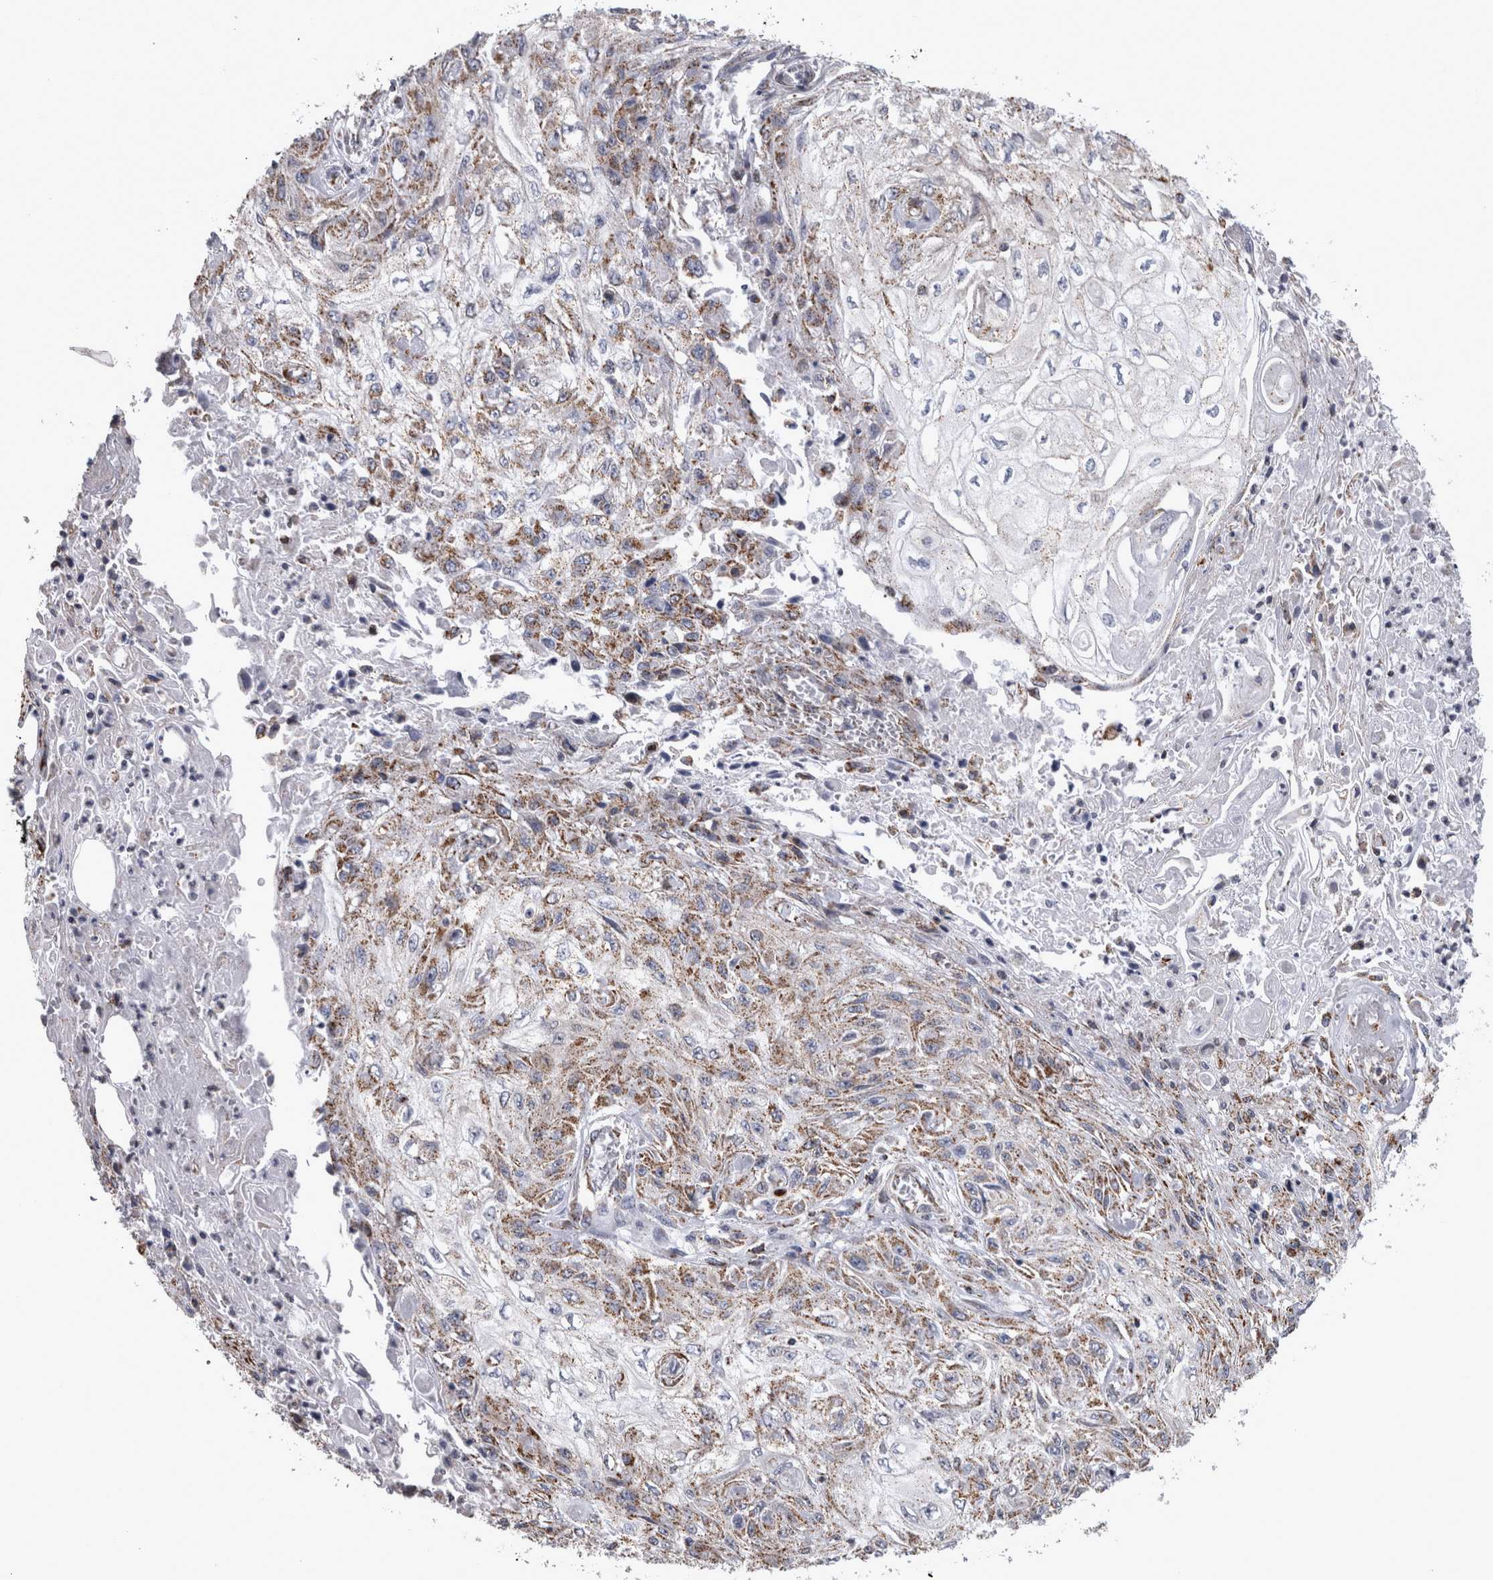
{"staining": {"intensity": "moderate", "quantity": ">75%", "location": "cytoplasmic/membranous"}, "tissue": "skin cancer", "cell_type": "Tumor cells", "image_type": "cancer", "snomed": [{"axis": "morphology", "description": "Squamous cell carcinoma, NOS"}, {"axis": "morphology", "description": "Squamous cell carcinoma, metastatic, NOS"}, {"axis": "topography", "description": "Skin"}, {"axis": "topography", "description": "Lymph node"}], "caption": "Tumor cells exhibit medium levels of moderate cytoplasmic/membranous positivity in about >75% of cells in skin cancer.", "gene": "MDH2", "patient": {"sex": "male", "age": 75}}